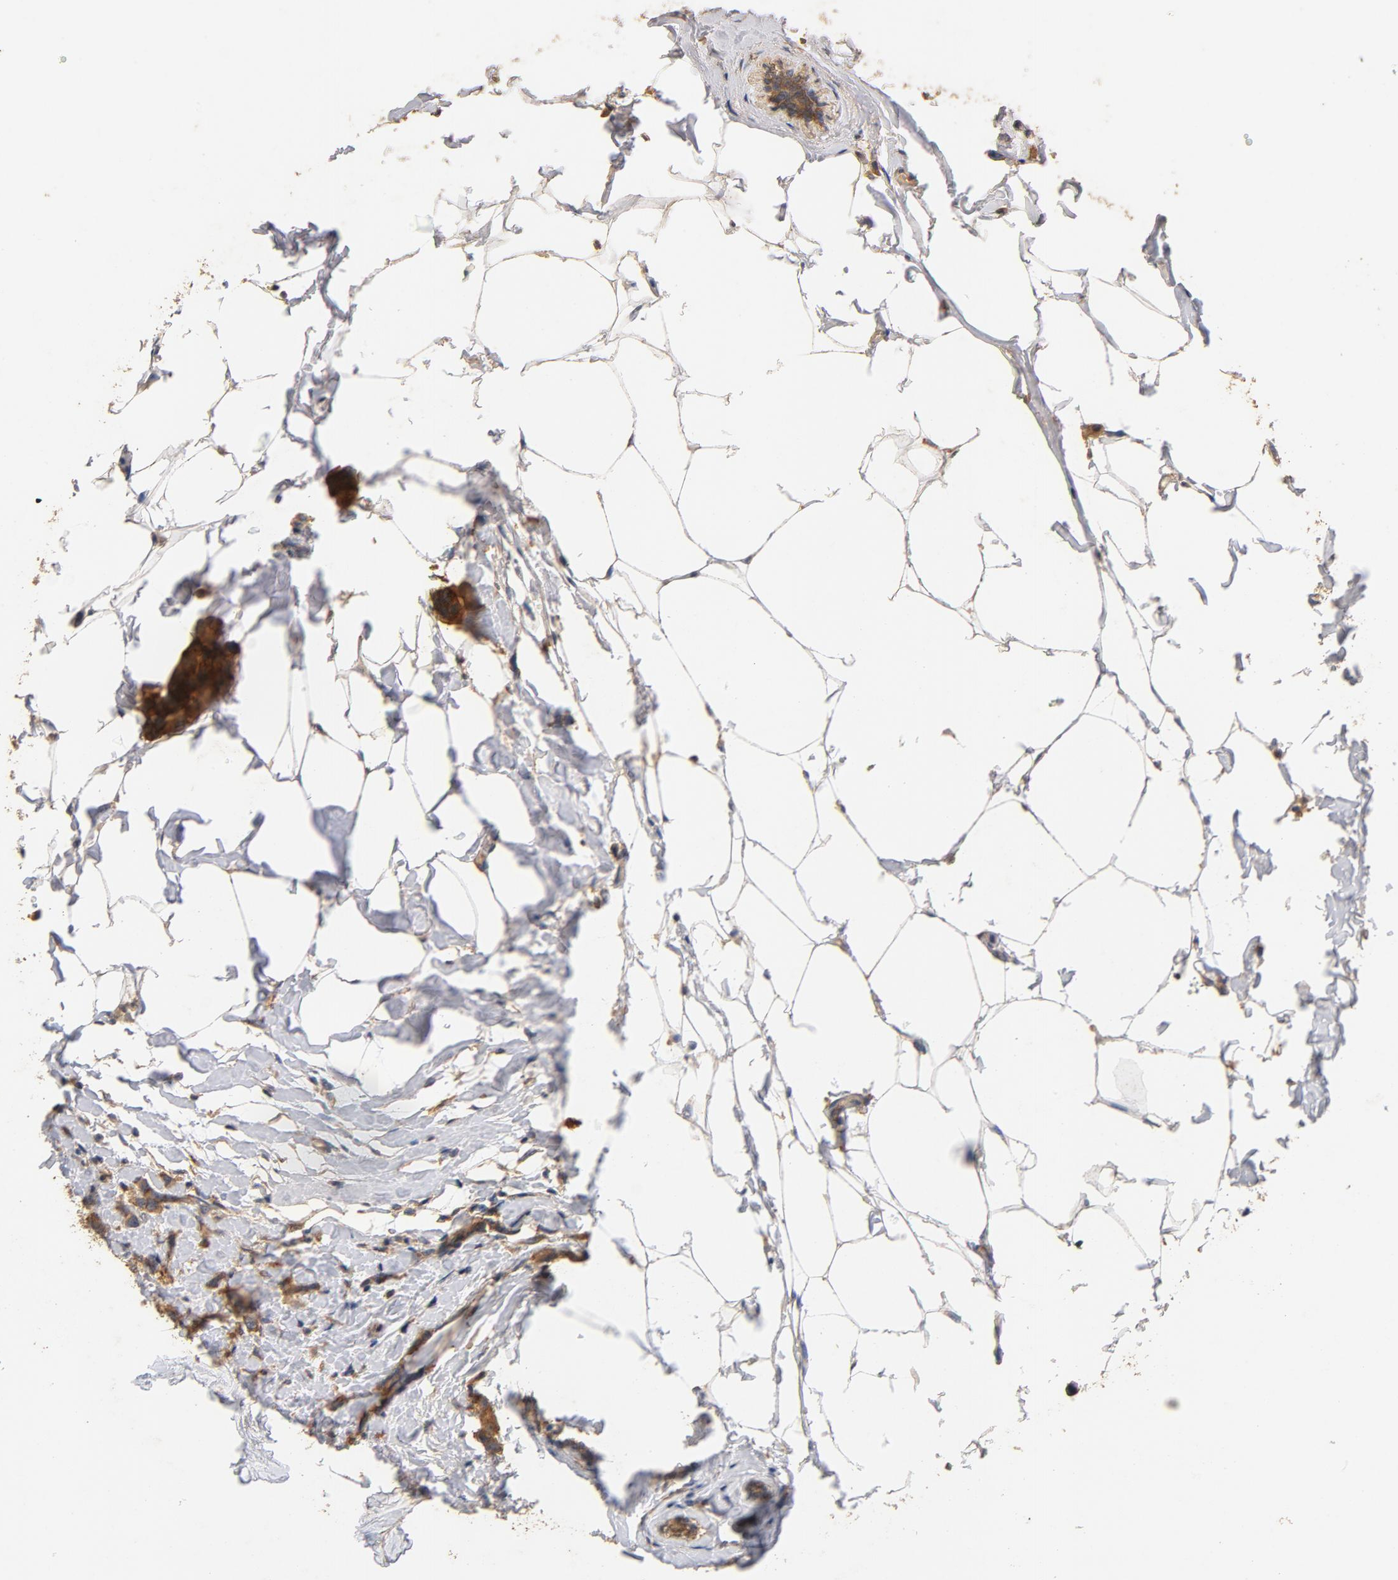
{"staining": {"intensity": "strong", "quantity": ">75%", "location": "cytoplasmic/membranous"}, "tissue": "breast cancer", "cell_type": "Tumor cells", "image_type": "cancer", "snomed": [{"axis": "morphology", "description": "Normal tissue, NOS"}, {"axis": "morphology", "description": "Duct carcinoma"}, {"axis": "topography", "description": "Breast"}], "caption": "This histopathology image shows immunohistochemistry (IHC) staining of human breast cancer (intraductal carcinoma), with high strong cytoplasmic/membranous staining in approximately >75% of tumor cells.", "gene": "DDX6", "patient": {"sex": "female", "age": 50}}